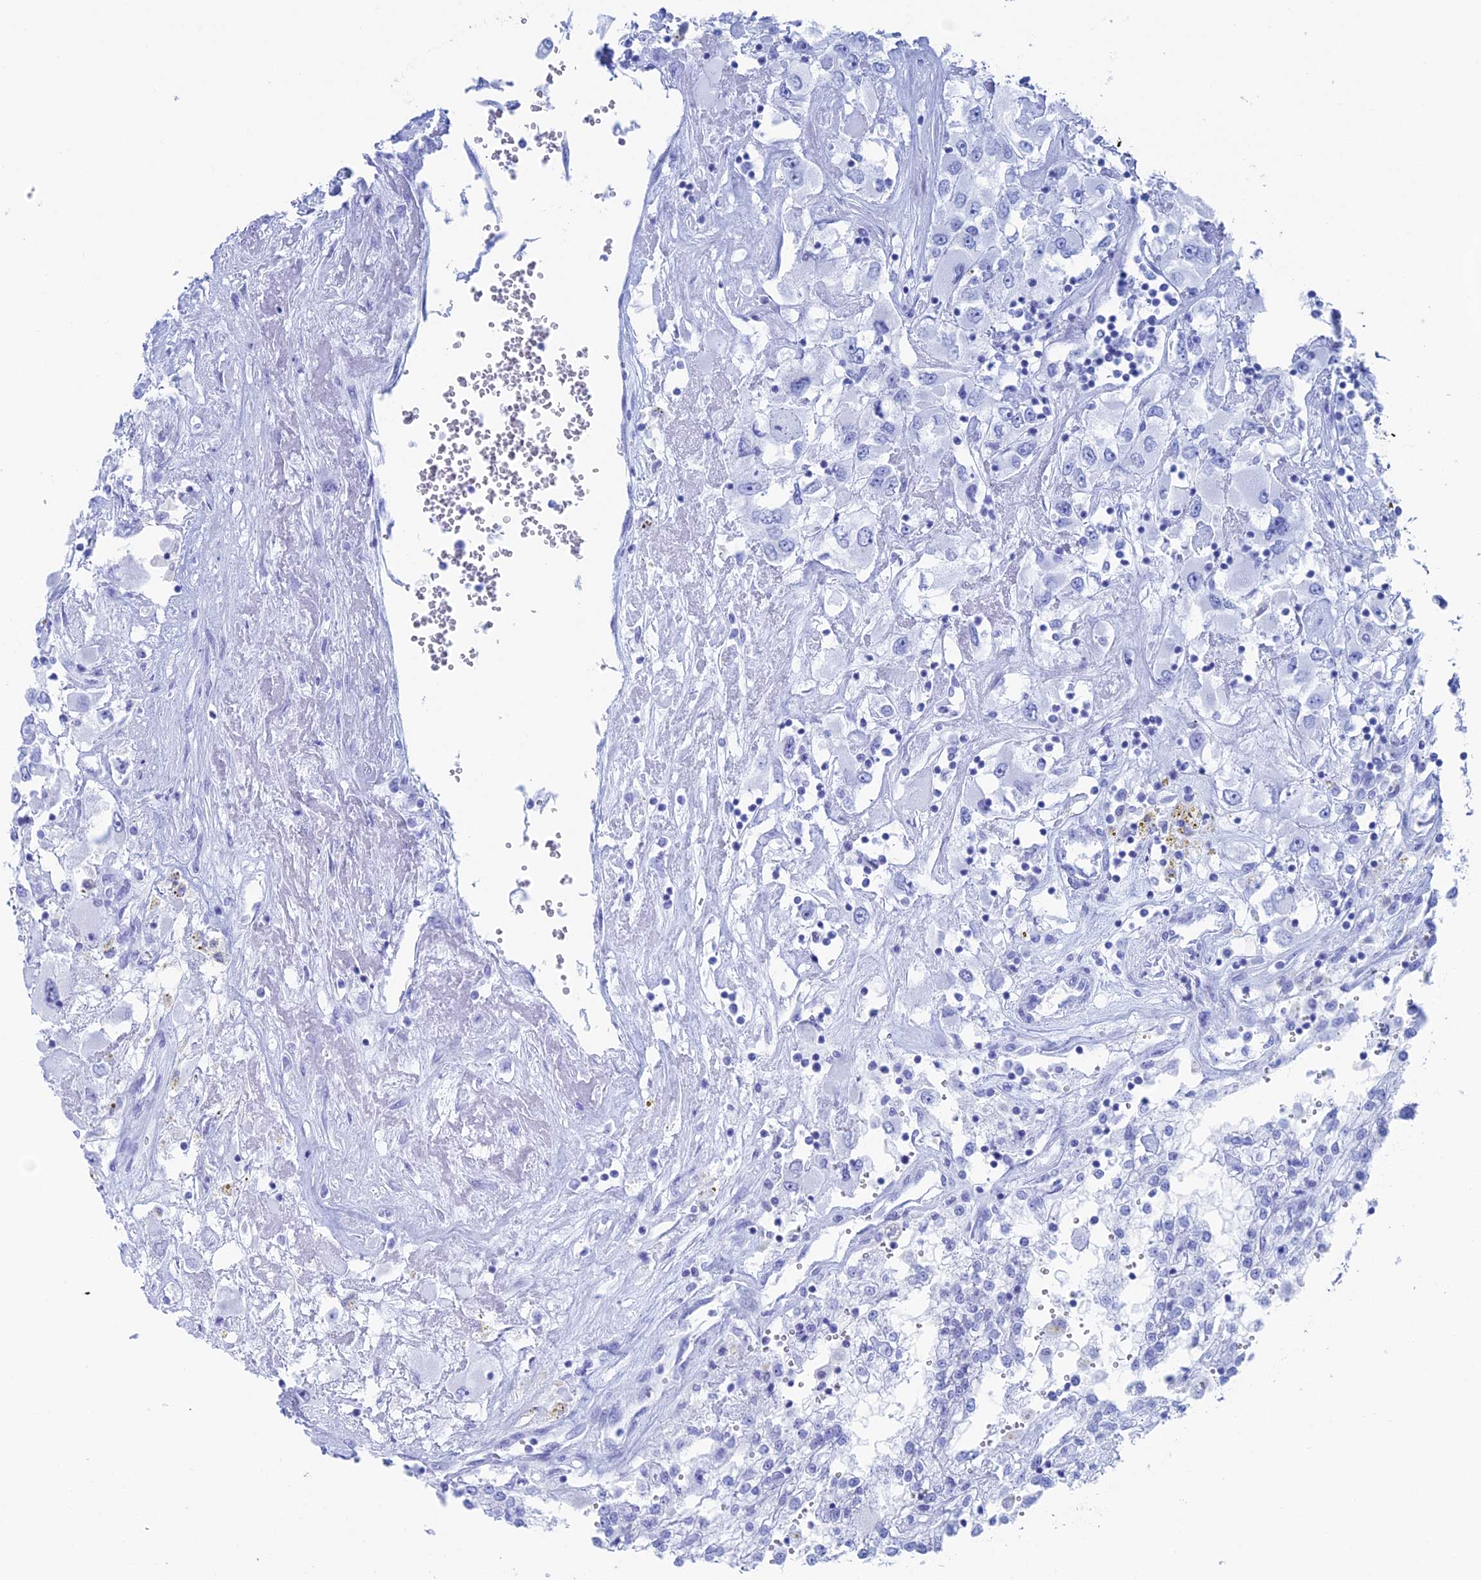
{"staining": {"intensity": "negative", "quantity": "none", "location": "none"}, "tissue": "renal cancer", "cell_type": "Tumor cells", "image_type": "cancer", "snomed": [{"axis": "morphology", "description": "Adenocarcinoma, NOS"}, {"axis": "topography", "description": "Kidney"}], "caption": "DAB (3,3'-diaminobenzidine) immunohistochemical staining of renal adenocarcinoma reveals no significant staining in tumor cells.", "gene": "TBC1D30", "patient": {"sex": "female", "age": 52}}